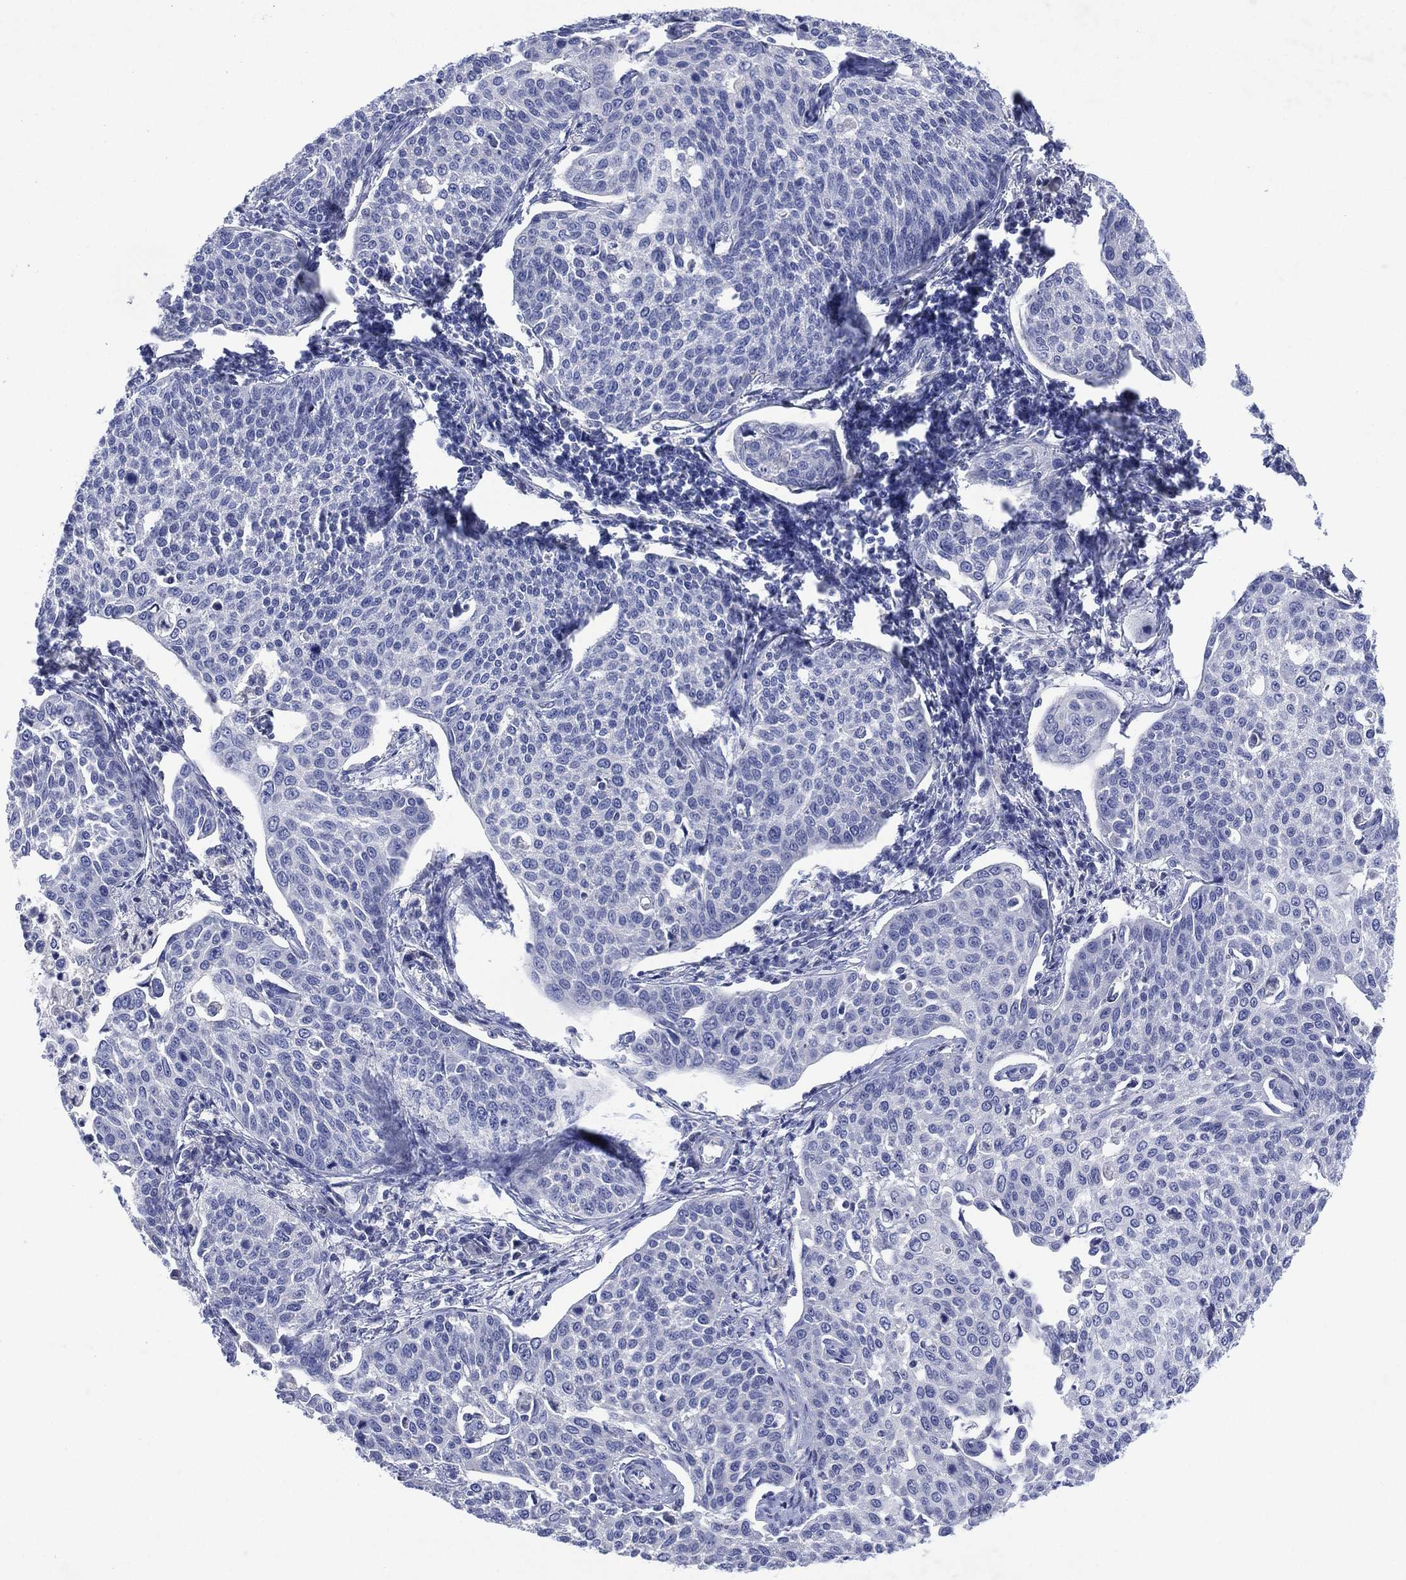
{"staining": {"intensity": "negative", "quantity": "none", "location": "none"}, "tissue": "cervical cancer", "cell_type": "Tumor cells", "image_type": "cancer", "snomed": [{"axis": "morphology", "description": "Squamous cell carcinoma, NOS"}, {"axis": "topography", "description": "Cervix"}], "caption": "High power microscopy photomicrograph of an IHC micrograph of cervical squamous cell carcinoma, revealing no significant expression in tumor cells.", "gene": "CHRNA3", "patient": {"sex": "female", "age": 34}}